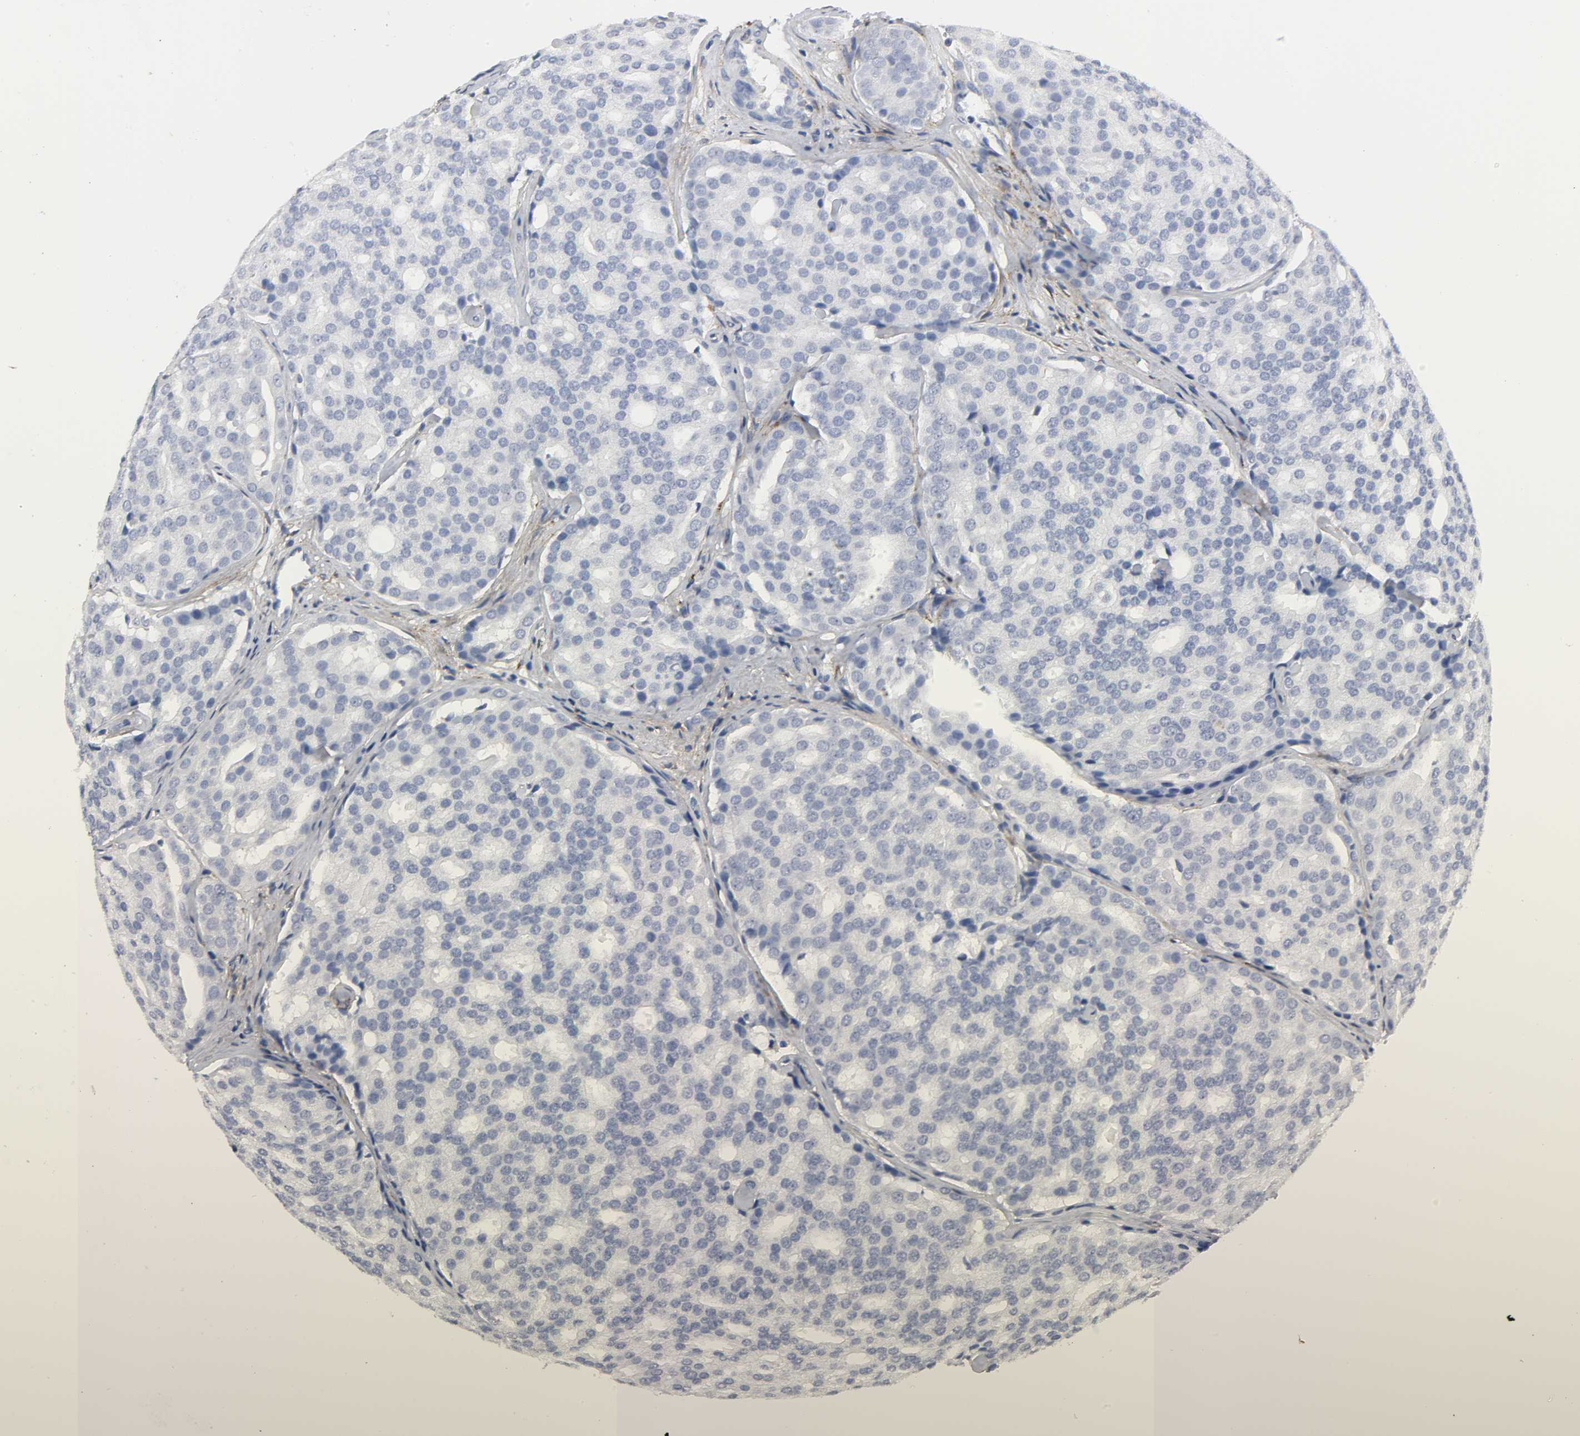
{"staining": {"intensity": "negative", "quantity": "none", "location": "none"}, "tissue": "prostate cancer", "cell_type": "Tumor cells", "image_type": "cancer", "snomed": [{"axis": "morphology", "description": "Adenocarcinoma, High grade"}, {"axis": "topography", "description": "Prostate"}], "caption": "The IHC micrograph has no significant positivity in tumor cells of adenocarcinoma (high-grade) (prostate) tissue.", "gene": "LRP1", "patient": {"sex": "male", "age": 64}}